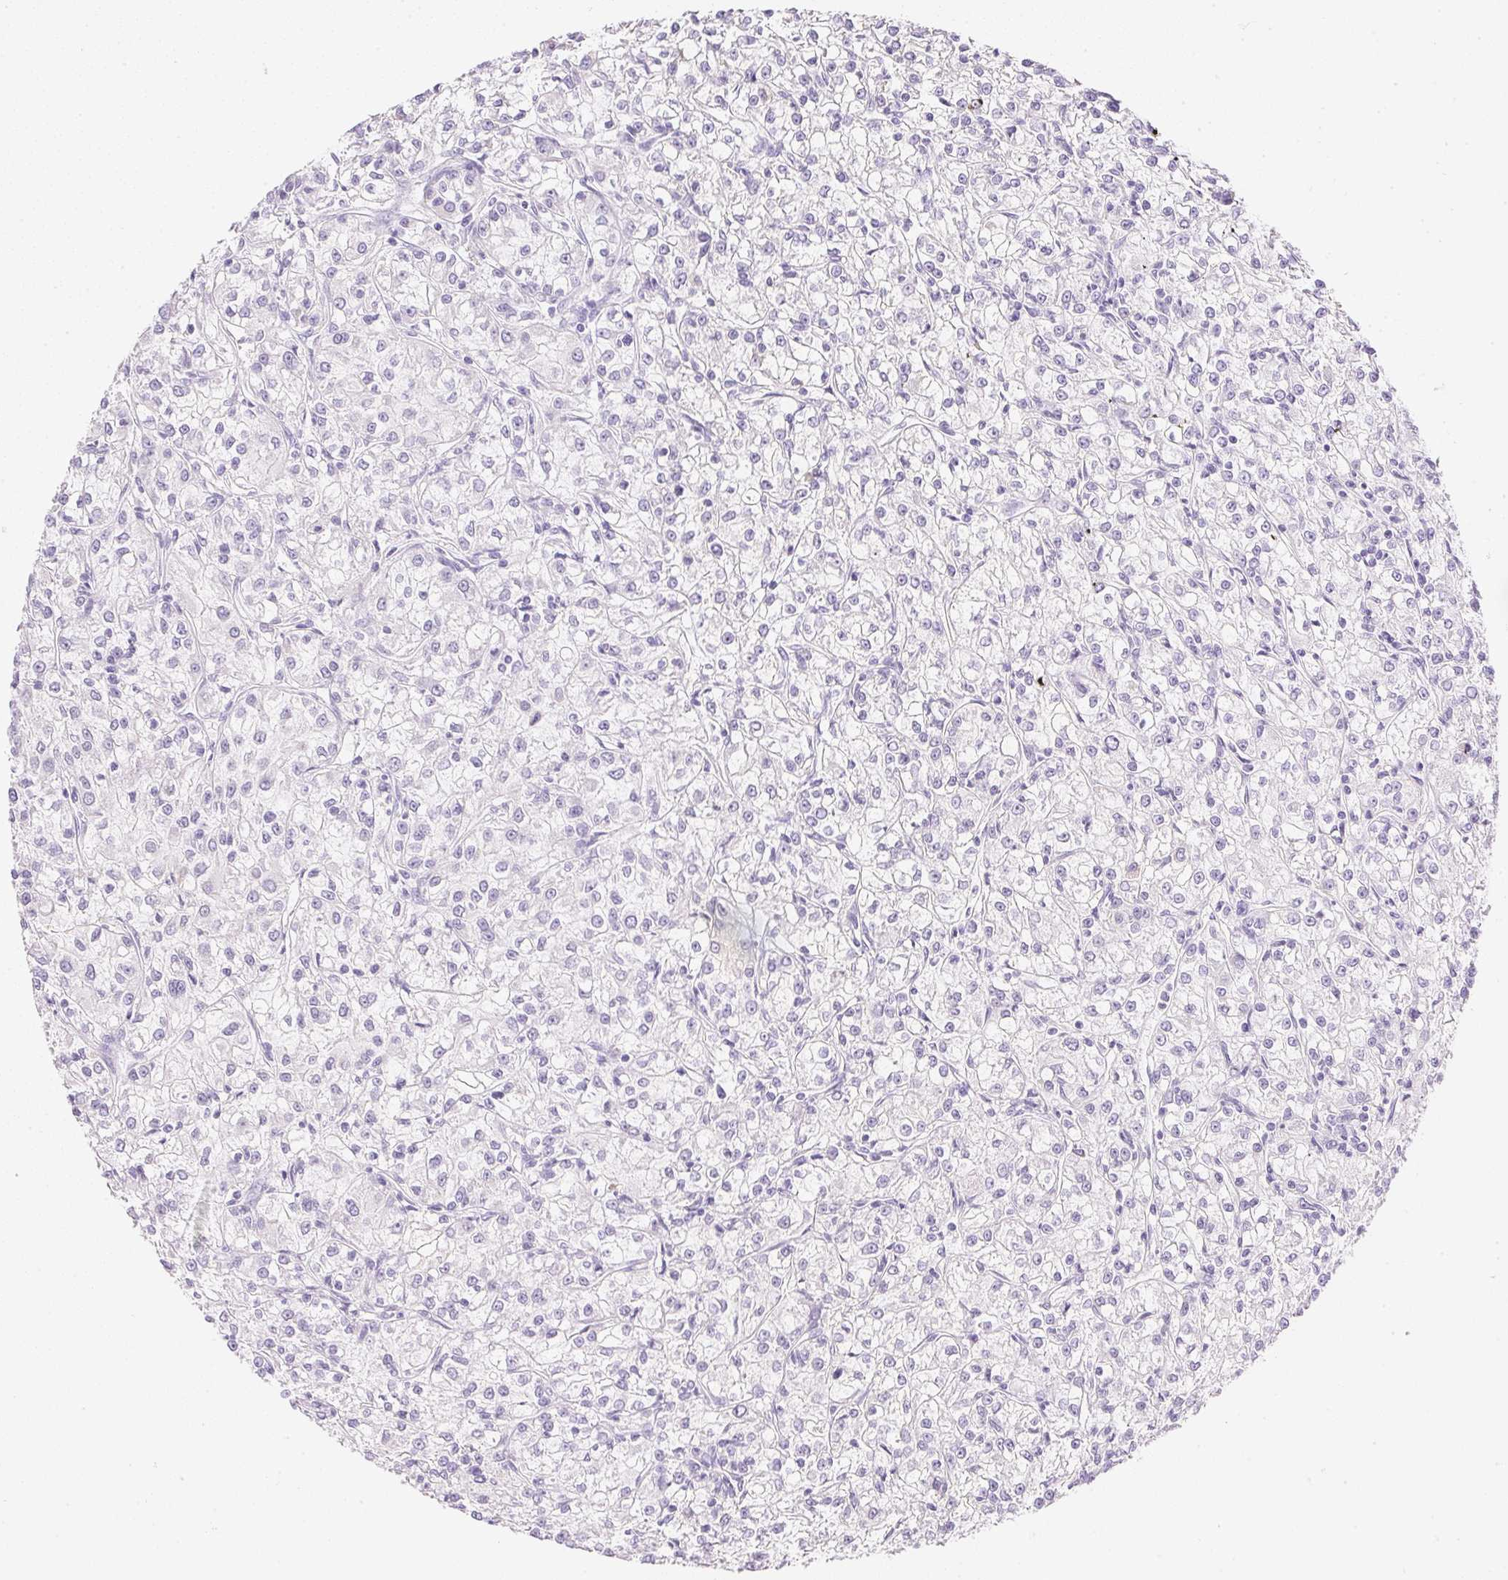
{"staining": {"intensity": "negative", "quantity": "none", "location": "none"}, "tissue": "renal cancer", "cell_type": "Tumor cells", "image_type": "cancer", "snomed": [{"axis": "morphology", "description": "Adenocarcinoma, NOS"}, {"axis": "topography", "description": "Kidney"}], "caption": "Renal cancer (adenocarcinoma) stained for a protein using IHC reveals no staining tumor cells.", "gene": "CTRL", "patient": {"sex": "female", "age": 59}}